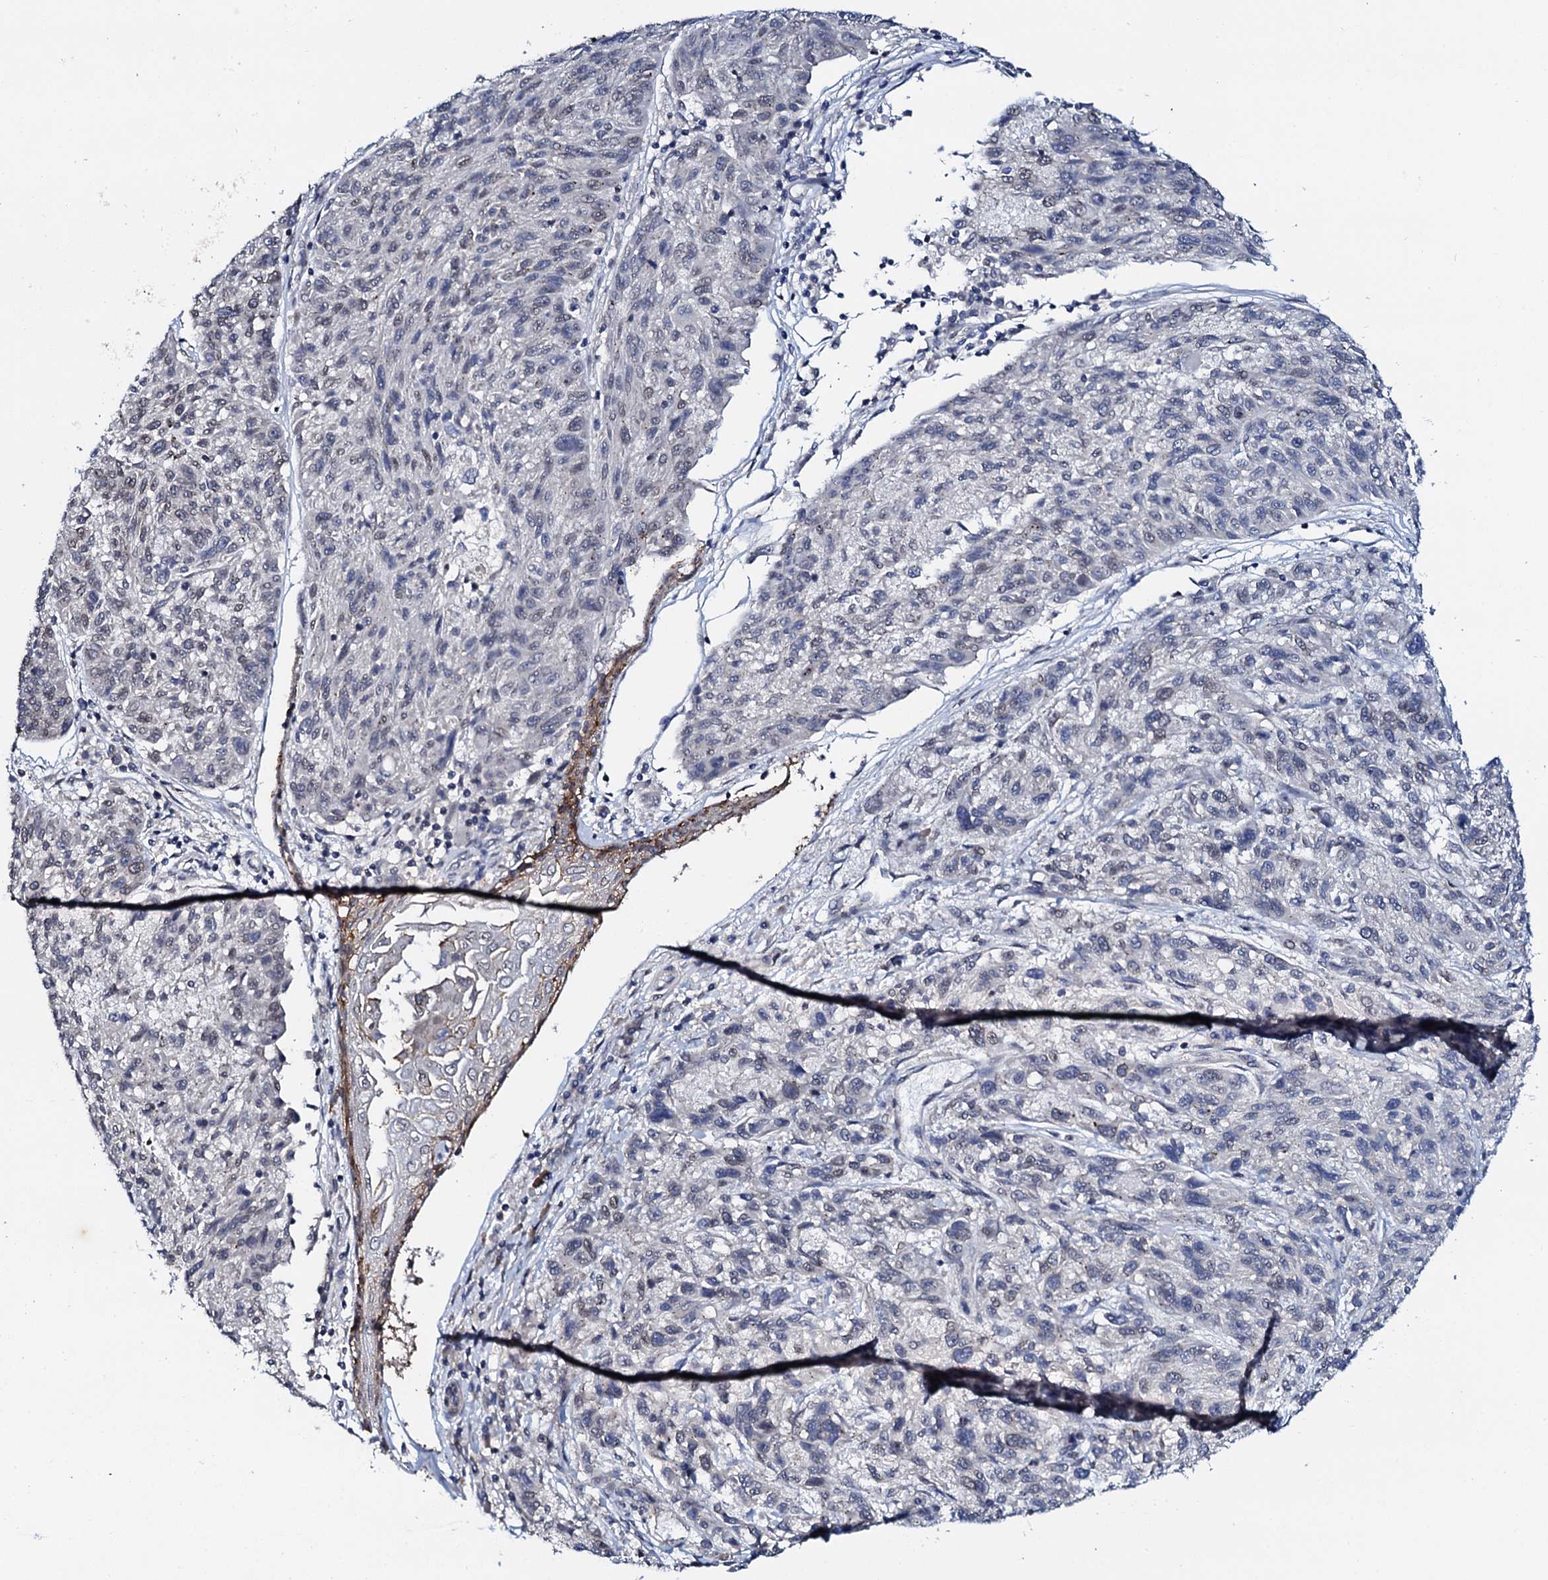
{"staining": {"intensity": "weak", "quantity": "<25%", "location": "cytoplasmic/membranous"}, "tissue": "melanoma", "cell_type": "Tumor cells", "image_type": "cancer", "snomed": [{"axis": "morphology", "description": "Malignant melanoma, NOS"}, {"axis": "topography", "description": "Skin"}], "caption": "Melanoma was stained to show a protein in brown. There is no significant expression in tumor cells.", "gene": "SNTA1", "patient": {"sex": "male", "age": 53}}